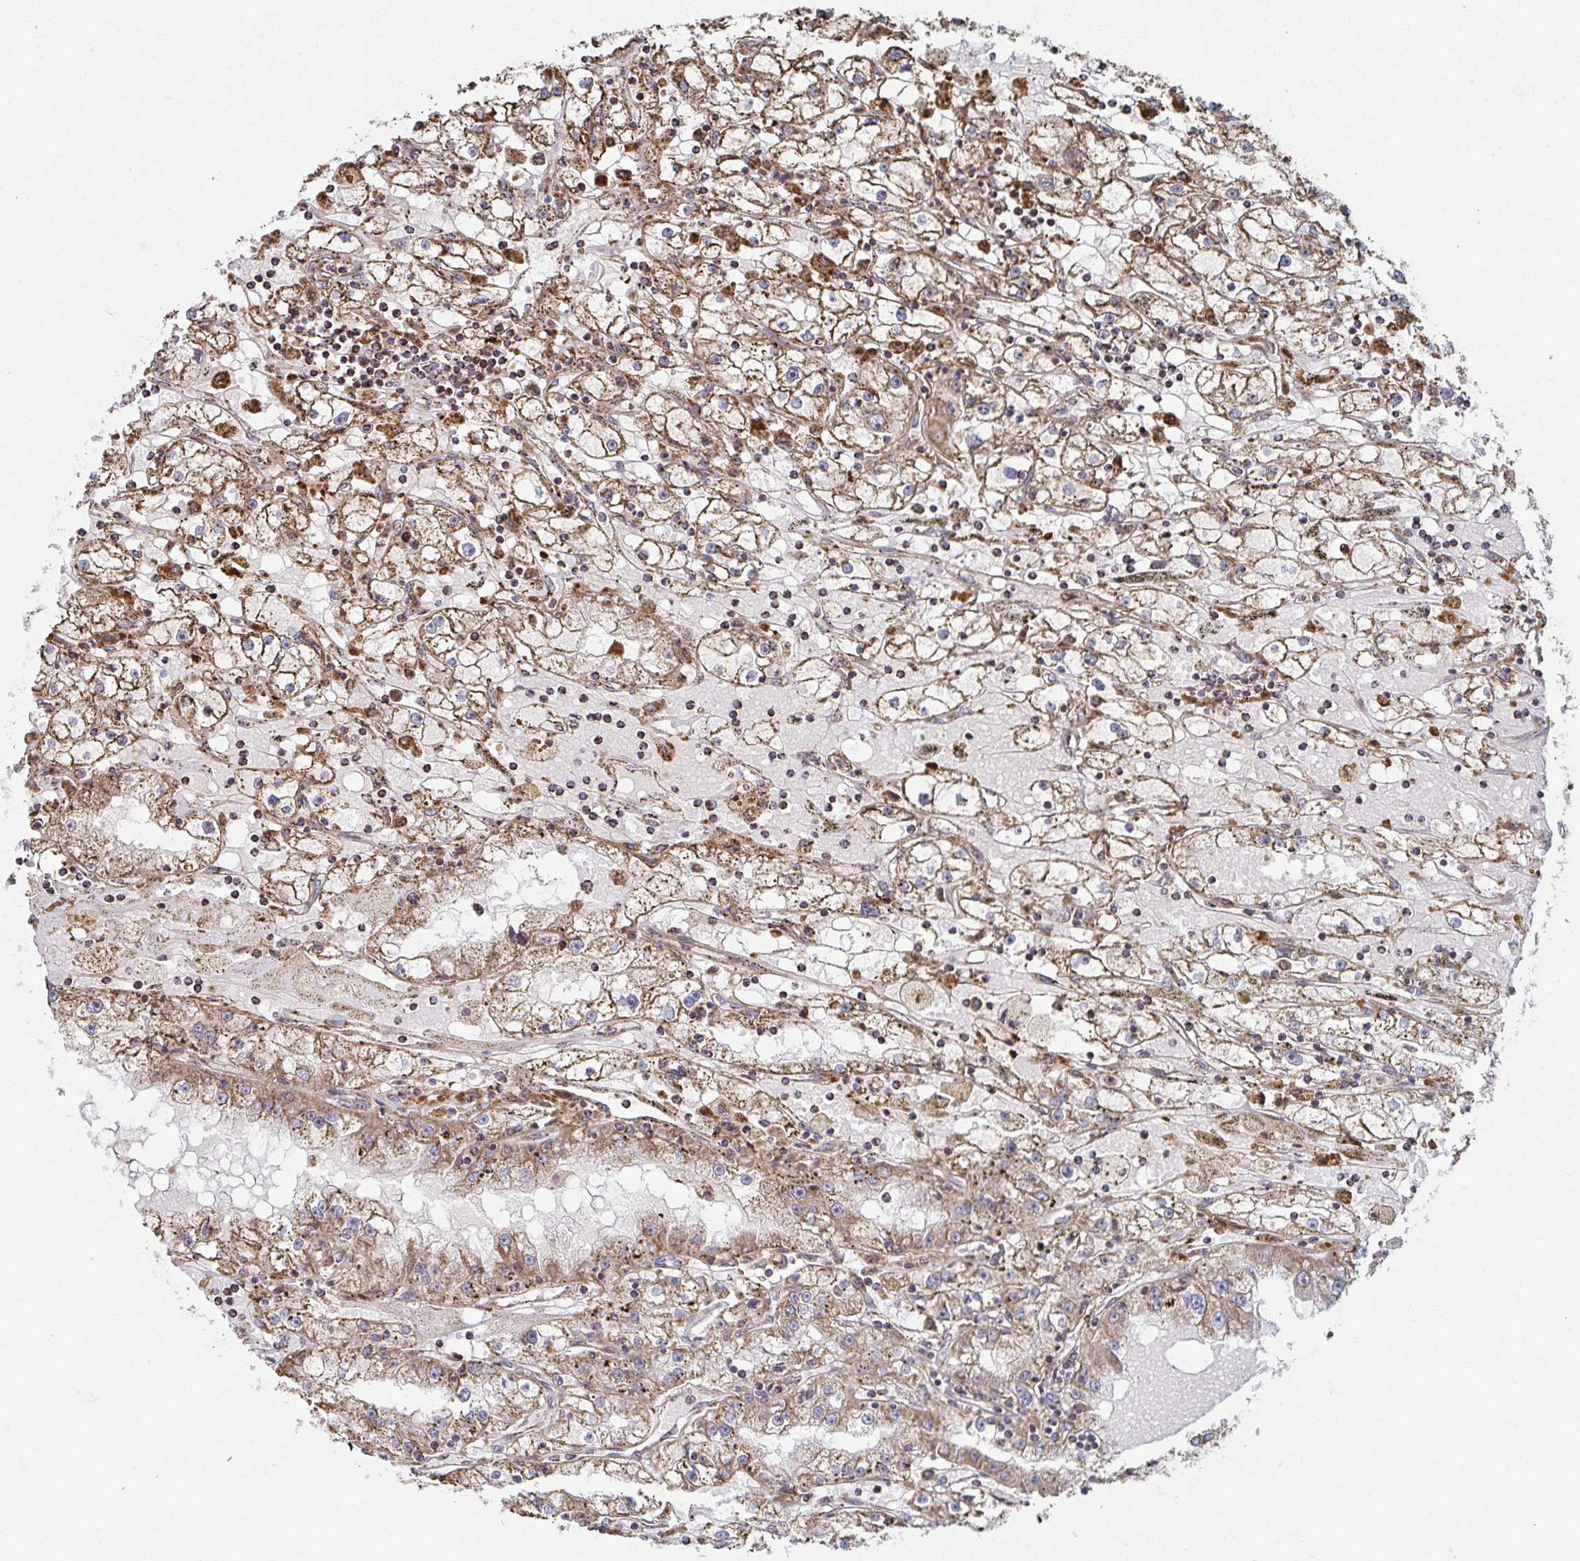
{"staining": {"intensity": "moderate", "quantity": ">75%", "location": "cytoplasmic/membranous"}, "tissue": "renal cancer", "cell_type": "Tumor cells", "image_type": "cancer", "snomed": [{"axis": "morphology", "description": "Adenocarcinoma, NOS"}, {"axis": "topography", "description": "Kidney"}], "caption": "Protein analysis of renal adenocarcinoma tissue shows moderate cytoplasmic/membranous positivity in about >75% of tumor cells. Using DAB (3,3'-diaminobenzidine) (brown) and hematoxylin (blue) stains, captured at high magnification using brightfield microscopy.", "gene": "SAT1", "patient": {"sex": "male", "age": 56}}